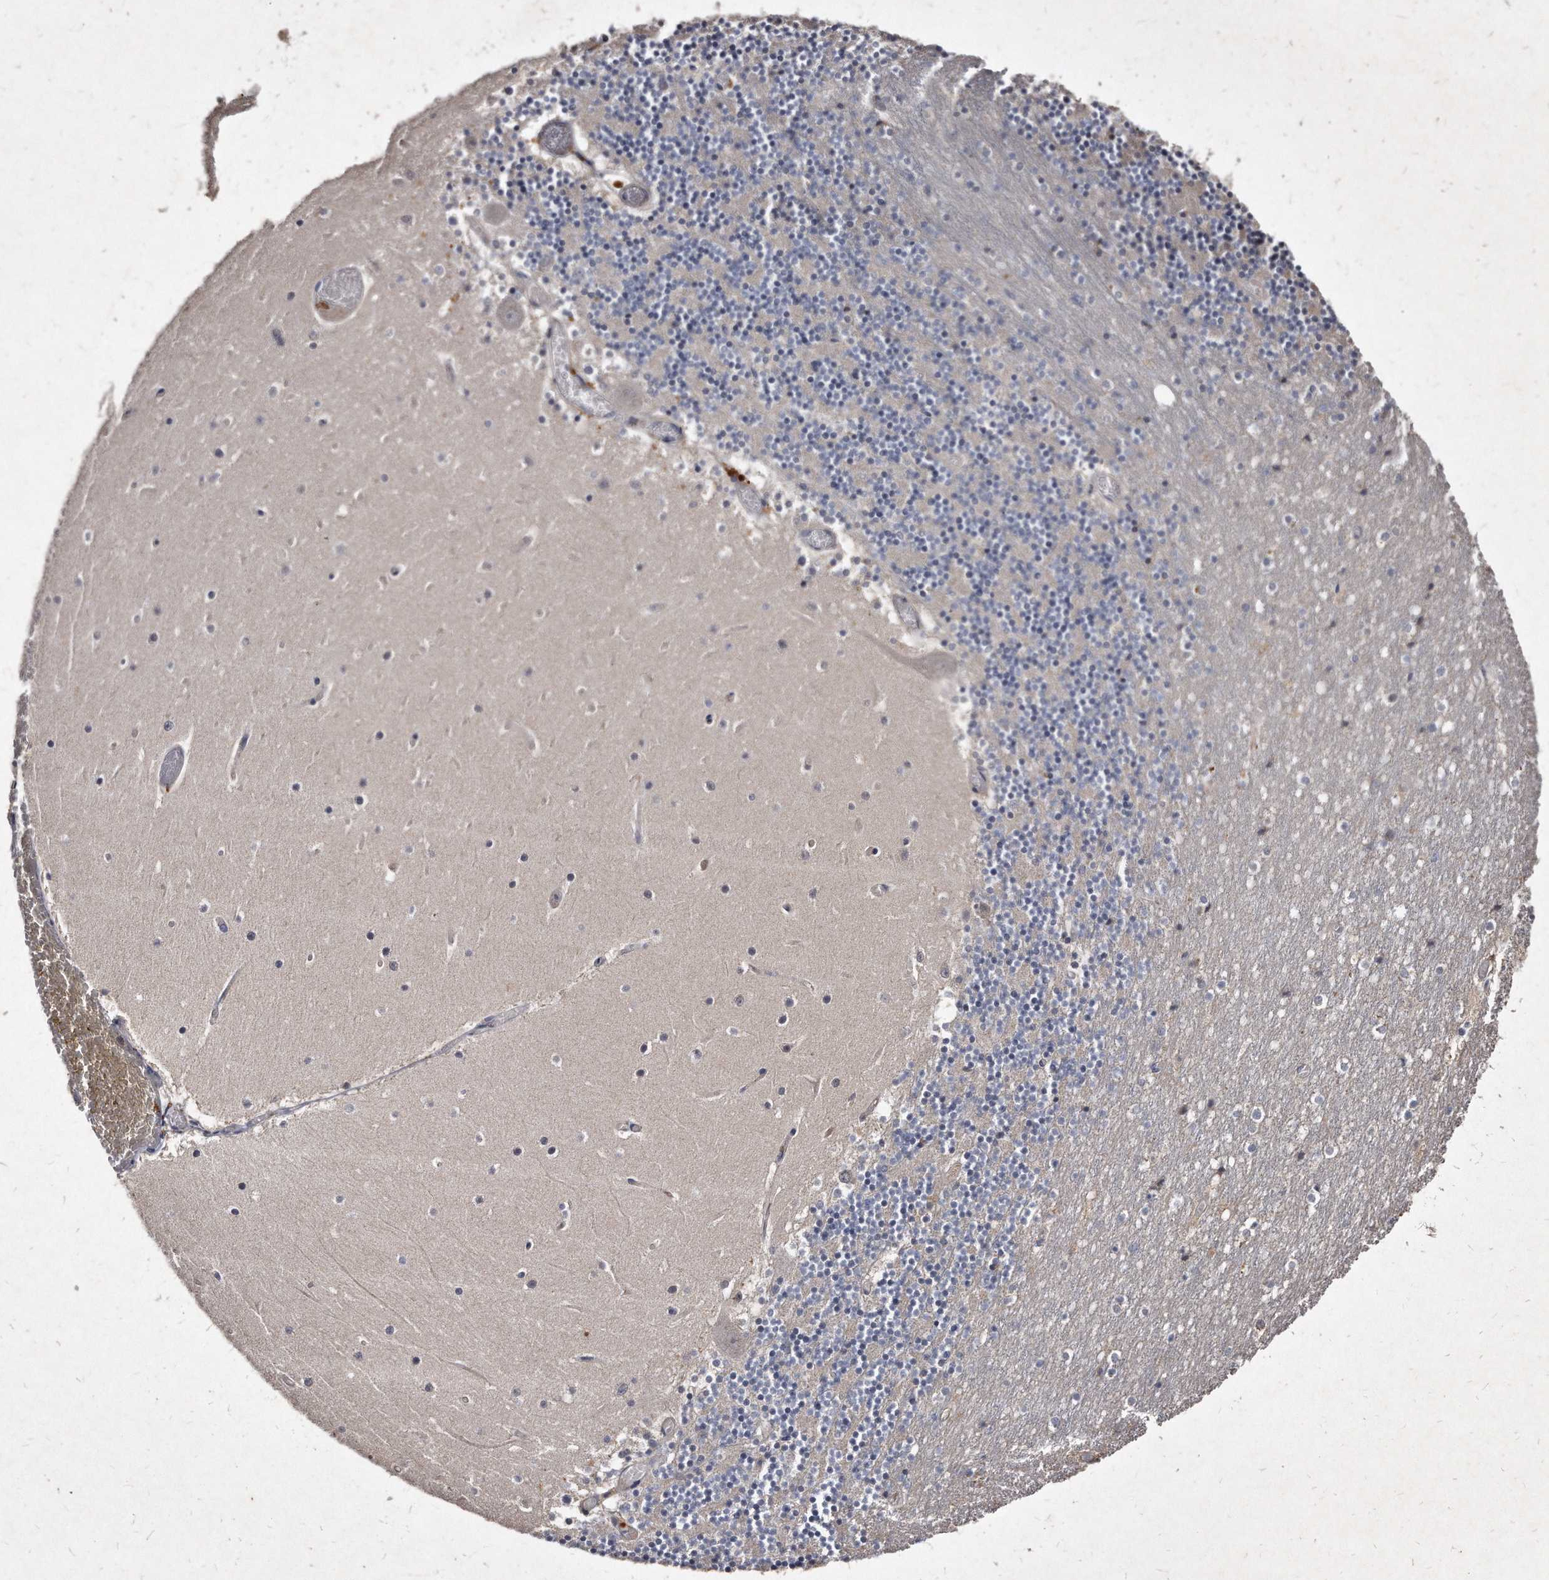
{"staining": {"intensity": "negative", "quantity": "none", "location": "none"}, "tissue": "cerebellum", "cell_type": "Cells in granular layer", "image_type": "normal", "snomed": [{"axis": "morphology", "description": "Normal tissue, NOS"}, {"axis": "topography", "description": "Cerebellum"}], "caption": "Immunohistochemistry (IHC) of normal cerebellum shows no staining in cells in granular layer.", "gene": "KLHDC3", "patient": {"sex": "female", "age": 28}}